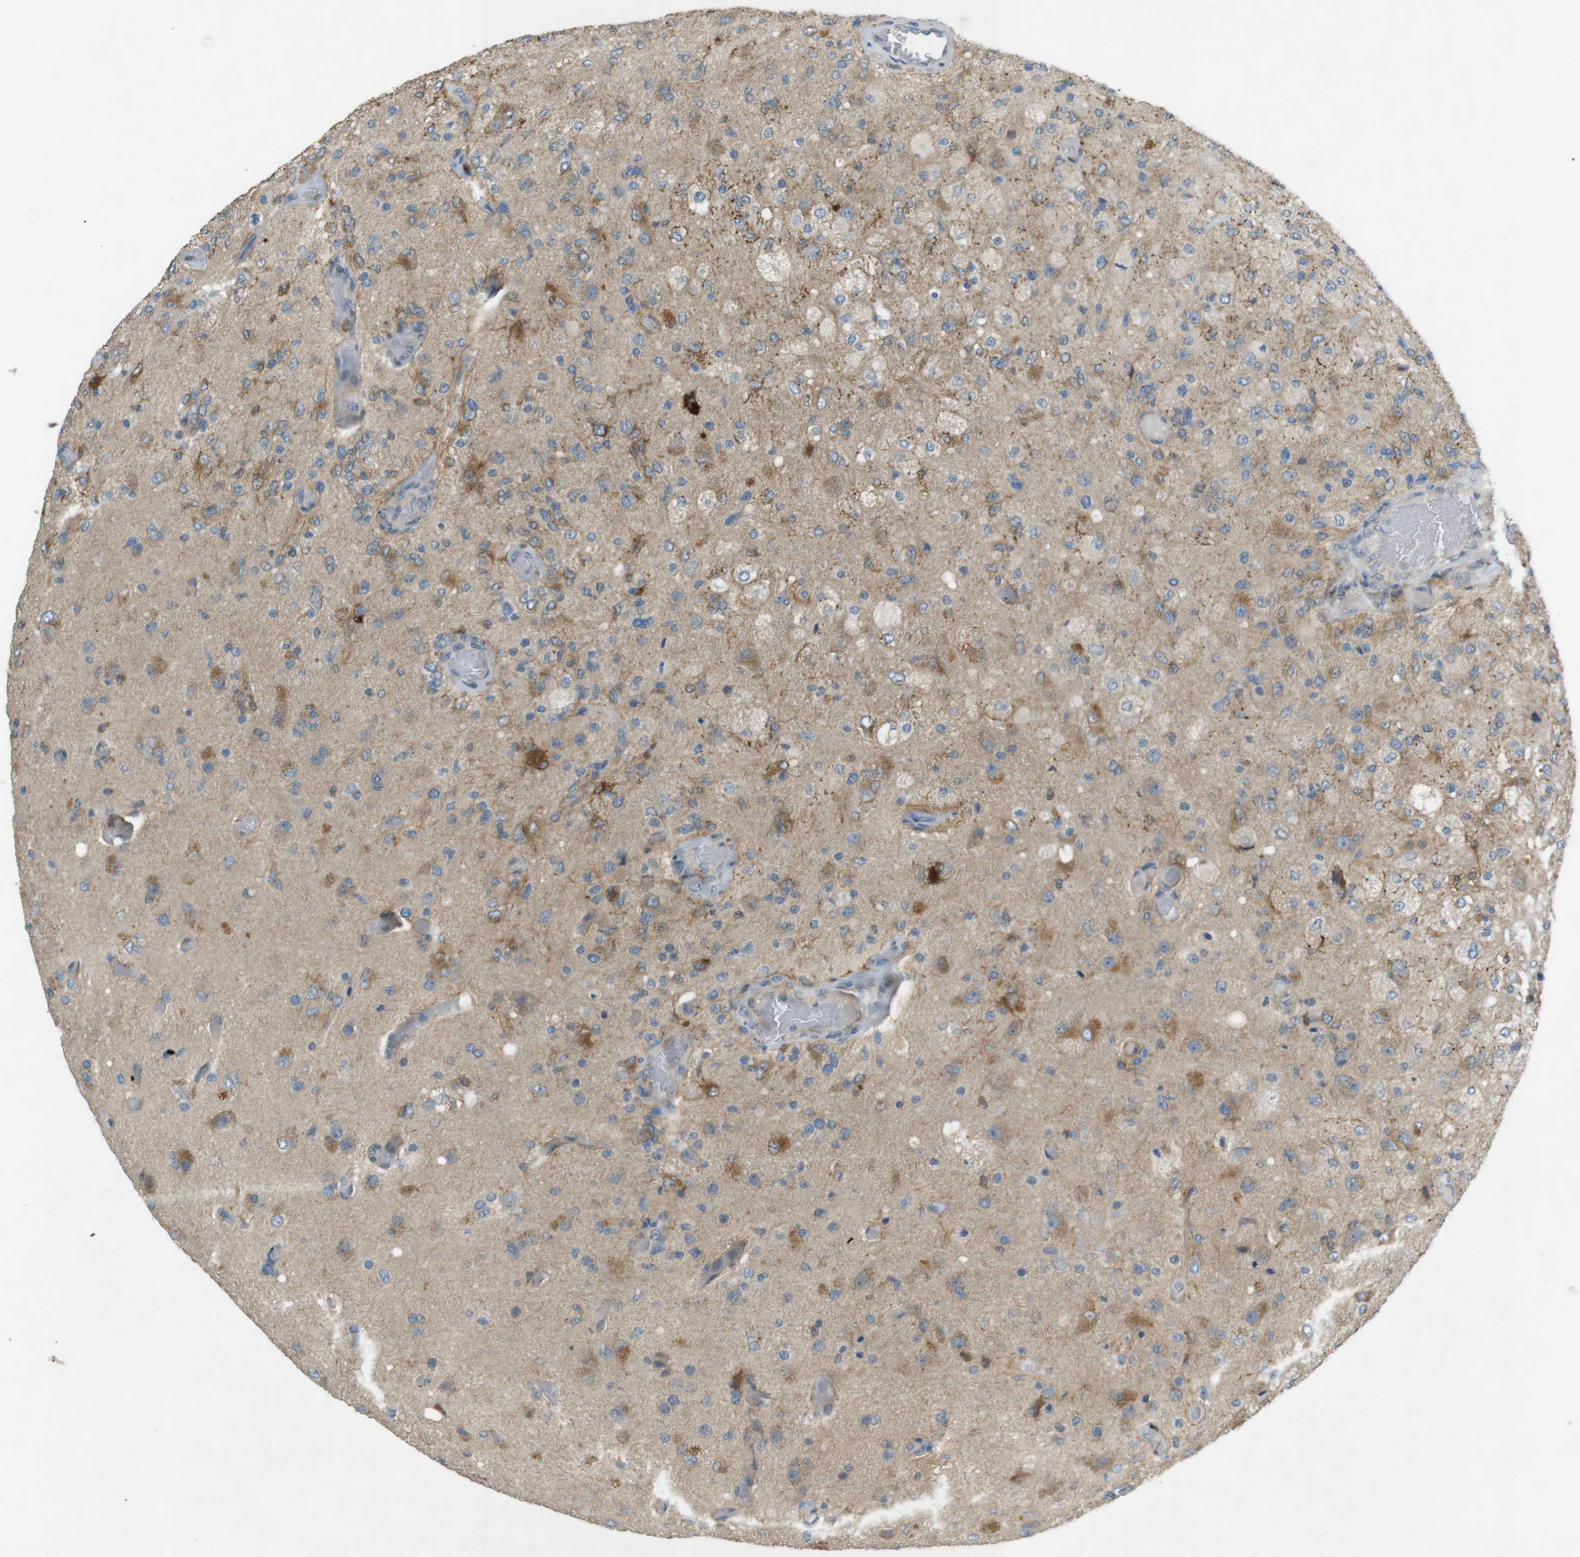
{"staining": {"intensity": "moderate", "quantity": ">75%", "location": "cytoplasmic/membranous"}, "tissue": "glioma", "cell_type": "Tumor cells", "image_type": "cancer", "snomed": [{"axis": "morphology", "description": "Normal tissue, NOS"}, {"axis": "morphology", "description": "Glioma, malignant, High grade"}, {"axis": "topography", "description": "Cerebral cortex"}], "caption": "There is medium levels of moderate cytoplasmic/membranous positivity in tumor cells of high-grade glioma (malignant), as demonstrated by immunohistochemical staining (brown color).", "gene": "TMEM41B", "patient": {"sex": "male", "age": 77}}